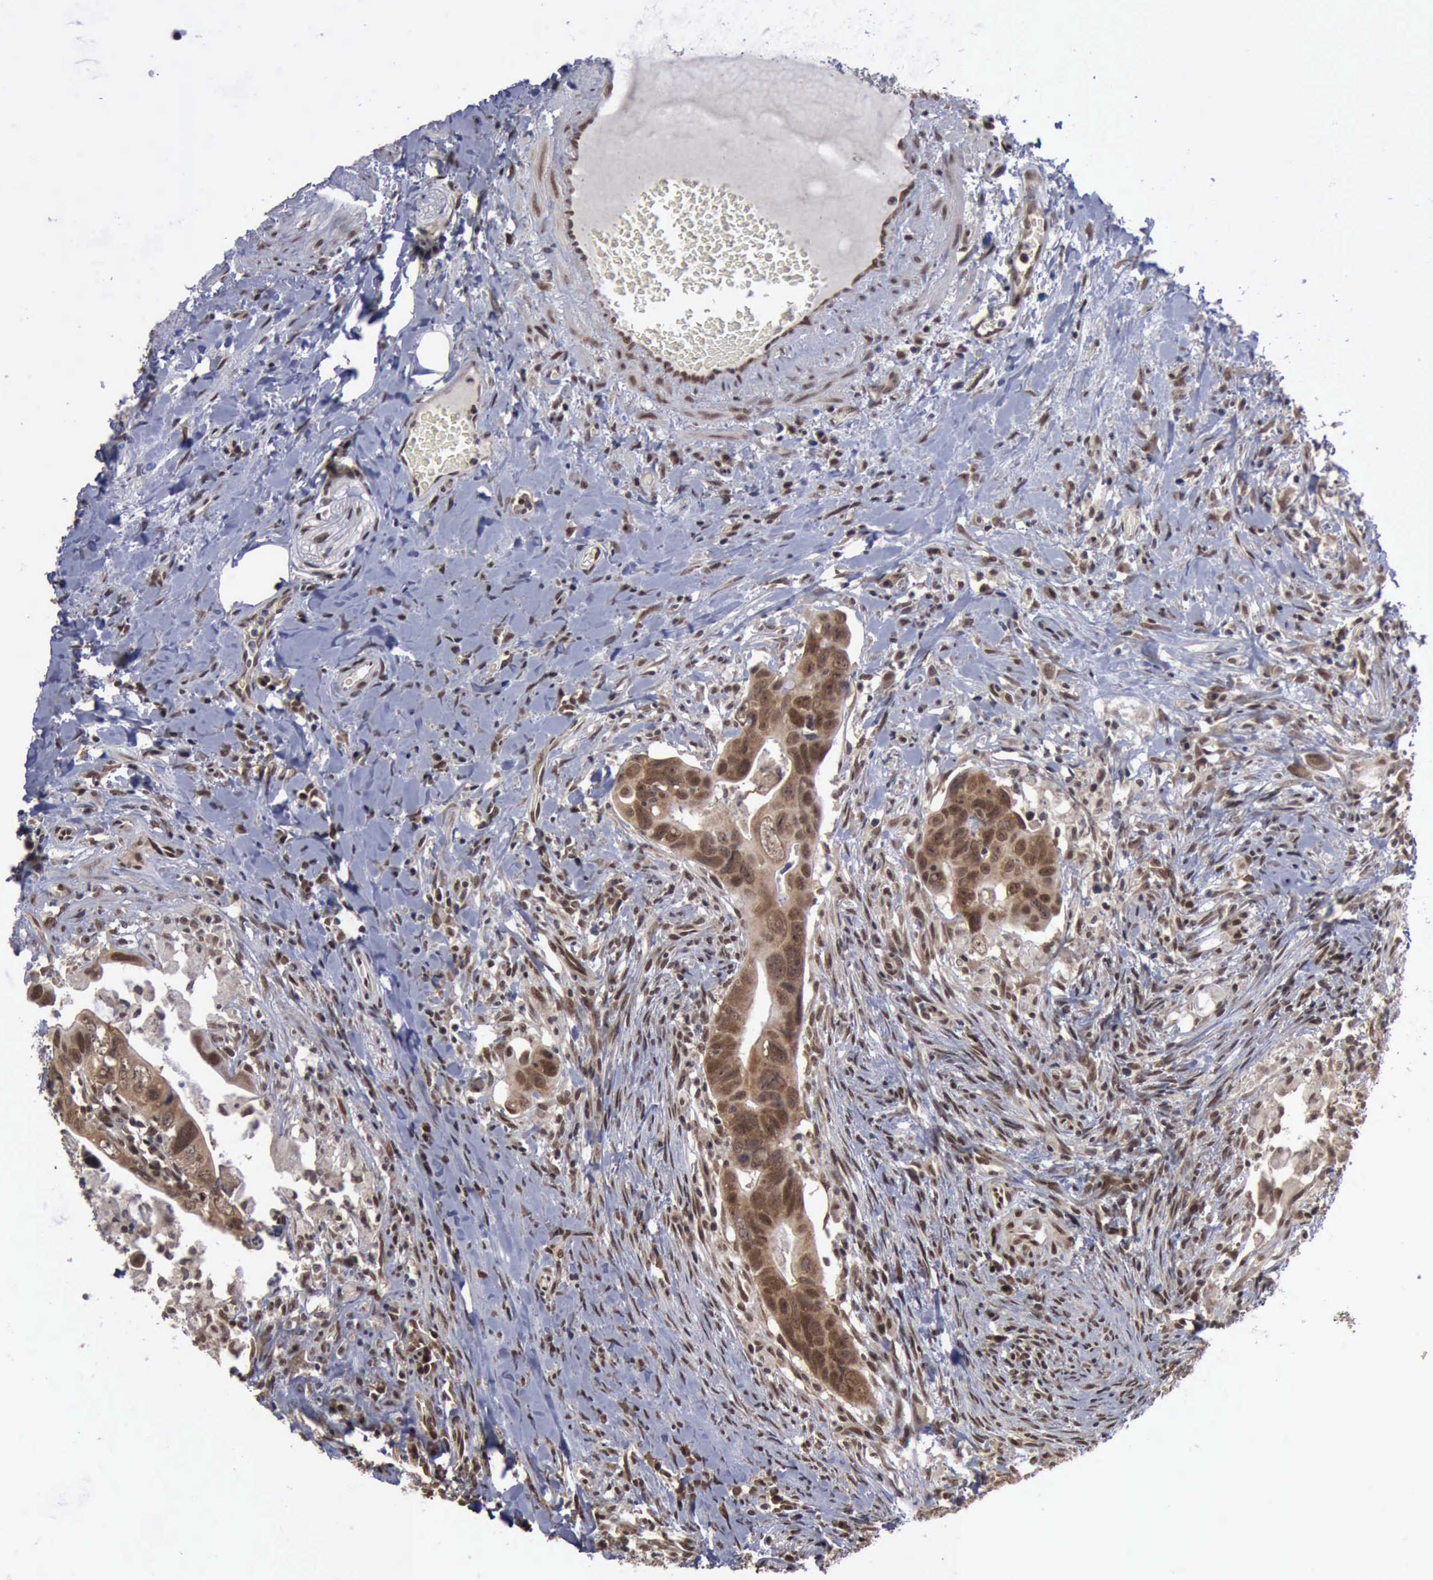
{"staining": {"intensity": "moderate", "quantity": ">75%", "location": "cytoplasmic/membranous,nuclear"}, "tissue": "colorectal cancer", "cell_type": "Tumor cells", "image_type": "cancer", "snomed": [{"axis": "morphology", "description": "Adenocarcinoma, NOS"}, {"axis": "topography", "description": "Rectum"}], "caption": "IHC staining of colorectal adenocarcinoma, which shows medium levels of moderate cytoplasmic/membranous and nuclear staining in about >75% of tumor cells indicating moderate cytoplasmic/membranous and nuclear protein positivity. The staining was performed using DAB (brown) for protein detection and nuclei were counterstained in hematoxylin (blue).", "gene": "RTCB", "patient": {"sex": "male", "age": 53}}